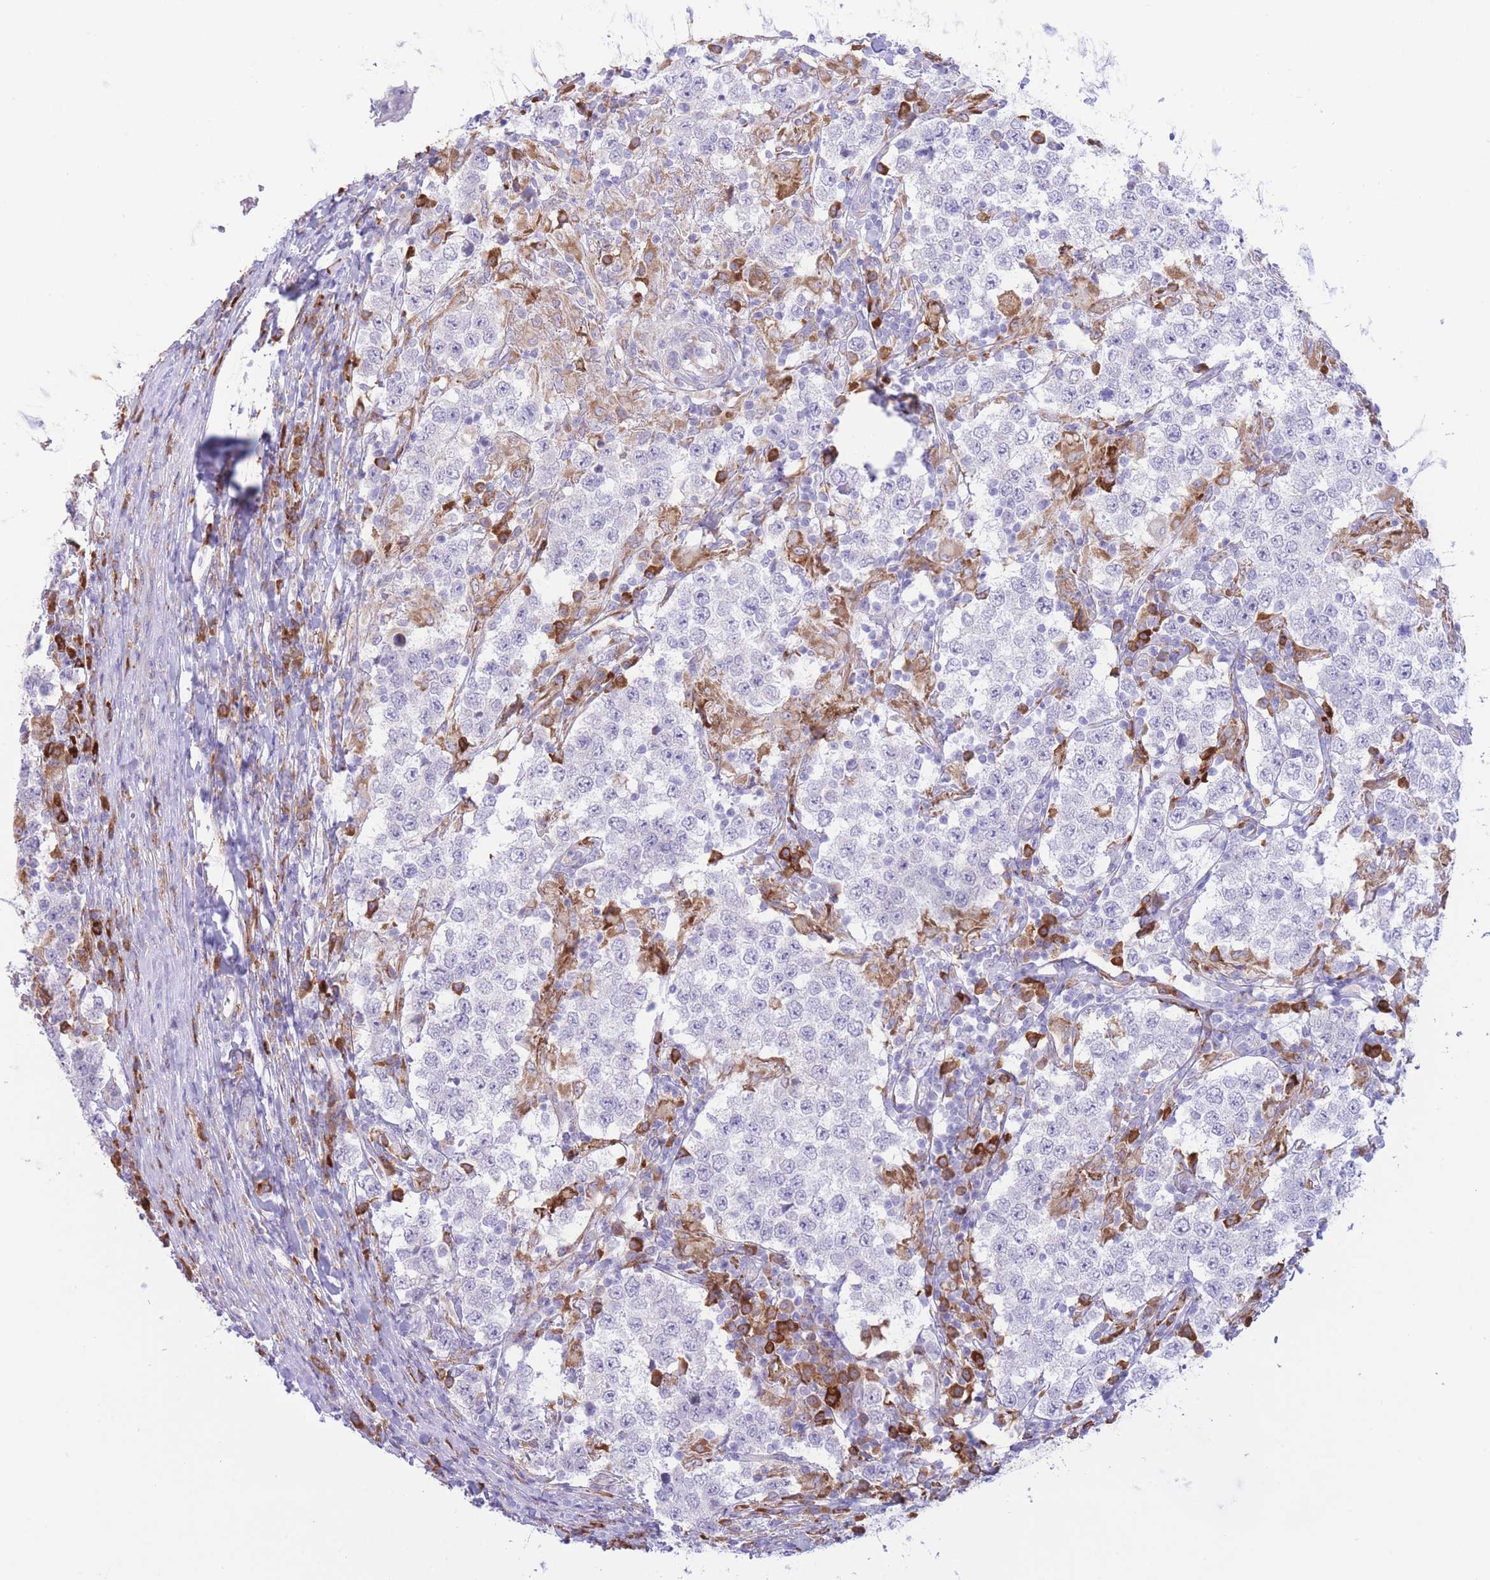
{"staining": {"intensity": "negative", "quantity": "none", "location": "none"}, "tissue": "testis cancer", "cell_type": "Tumor cells", "image_type": "cancer", "snomed": [{"axis": "morphology", "description": "Seminoma, NOS"}, {"axis": "morphology", "description": "Carcinoma, Embryonal, NOS"}, {"axis": "topography", "description": "Testis"}], "caption": "DAB (3,3'-diaminobenzidine) immunohistochemical staining of testis cancer displays no significant staining in tumor cells.", "gene": "MYDGF", "patient": {"sex": "male", "age": 41}}